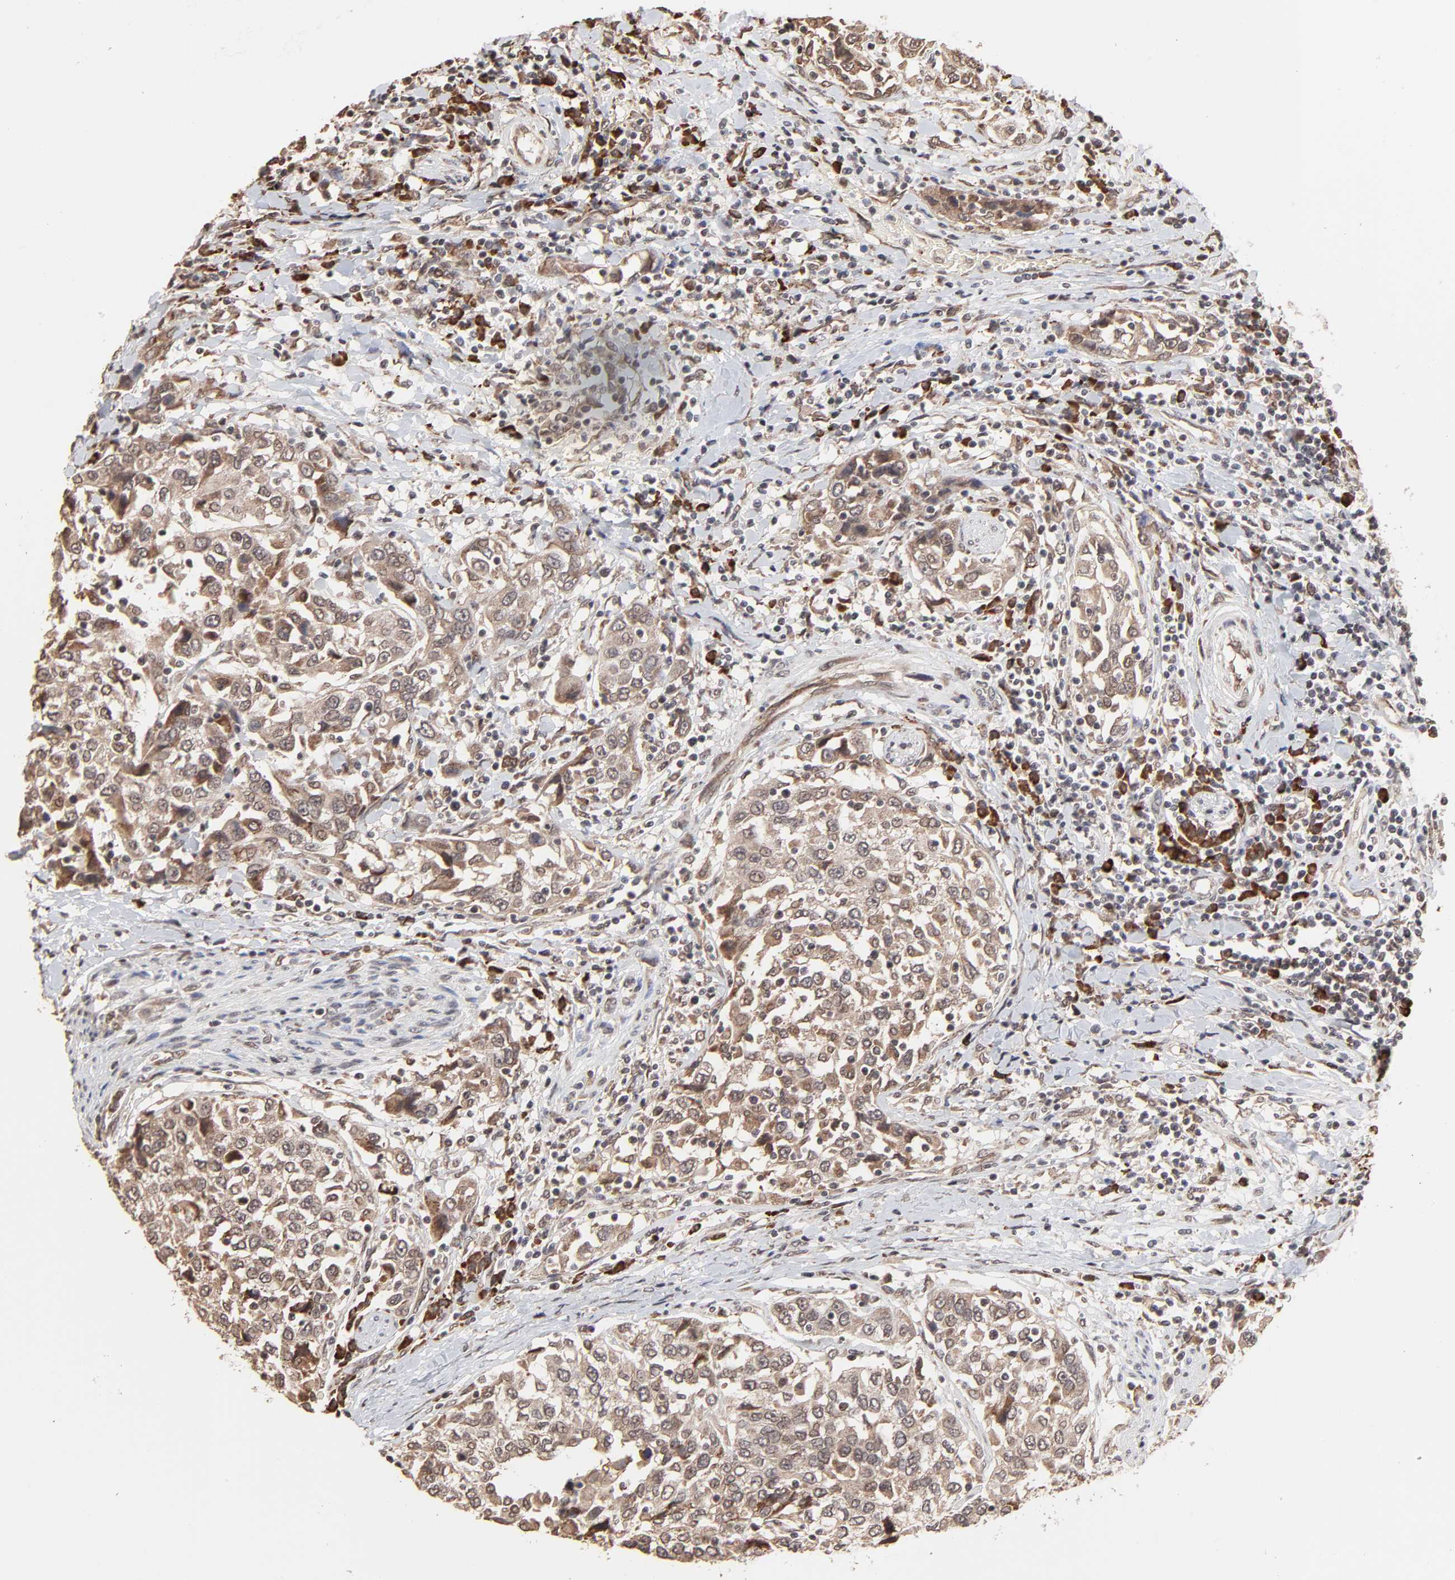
{"staining": {"intensity": "weak", "quantity": ">75%", "location": "cytoplasmic/membranous"}, "tissue": "urothelial cancer", "cell_type": "Tumor cells", "image_type": "cancer", "snomed": [{"axis": "morphology", "description": "Urothelial carcinoma, High grade"}, {"axis": "topography", "description": "Urinary bladder"}], "caption": "Urothelial cancer stained with a brown dye exhibits weak cytoplasmic/membranous positive positivity in approximately >75% of tumor cells.", "gene": "CHM", "patient": {"sex": "female", "age": 80}}